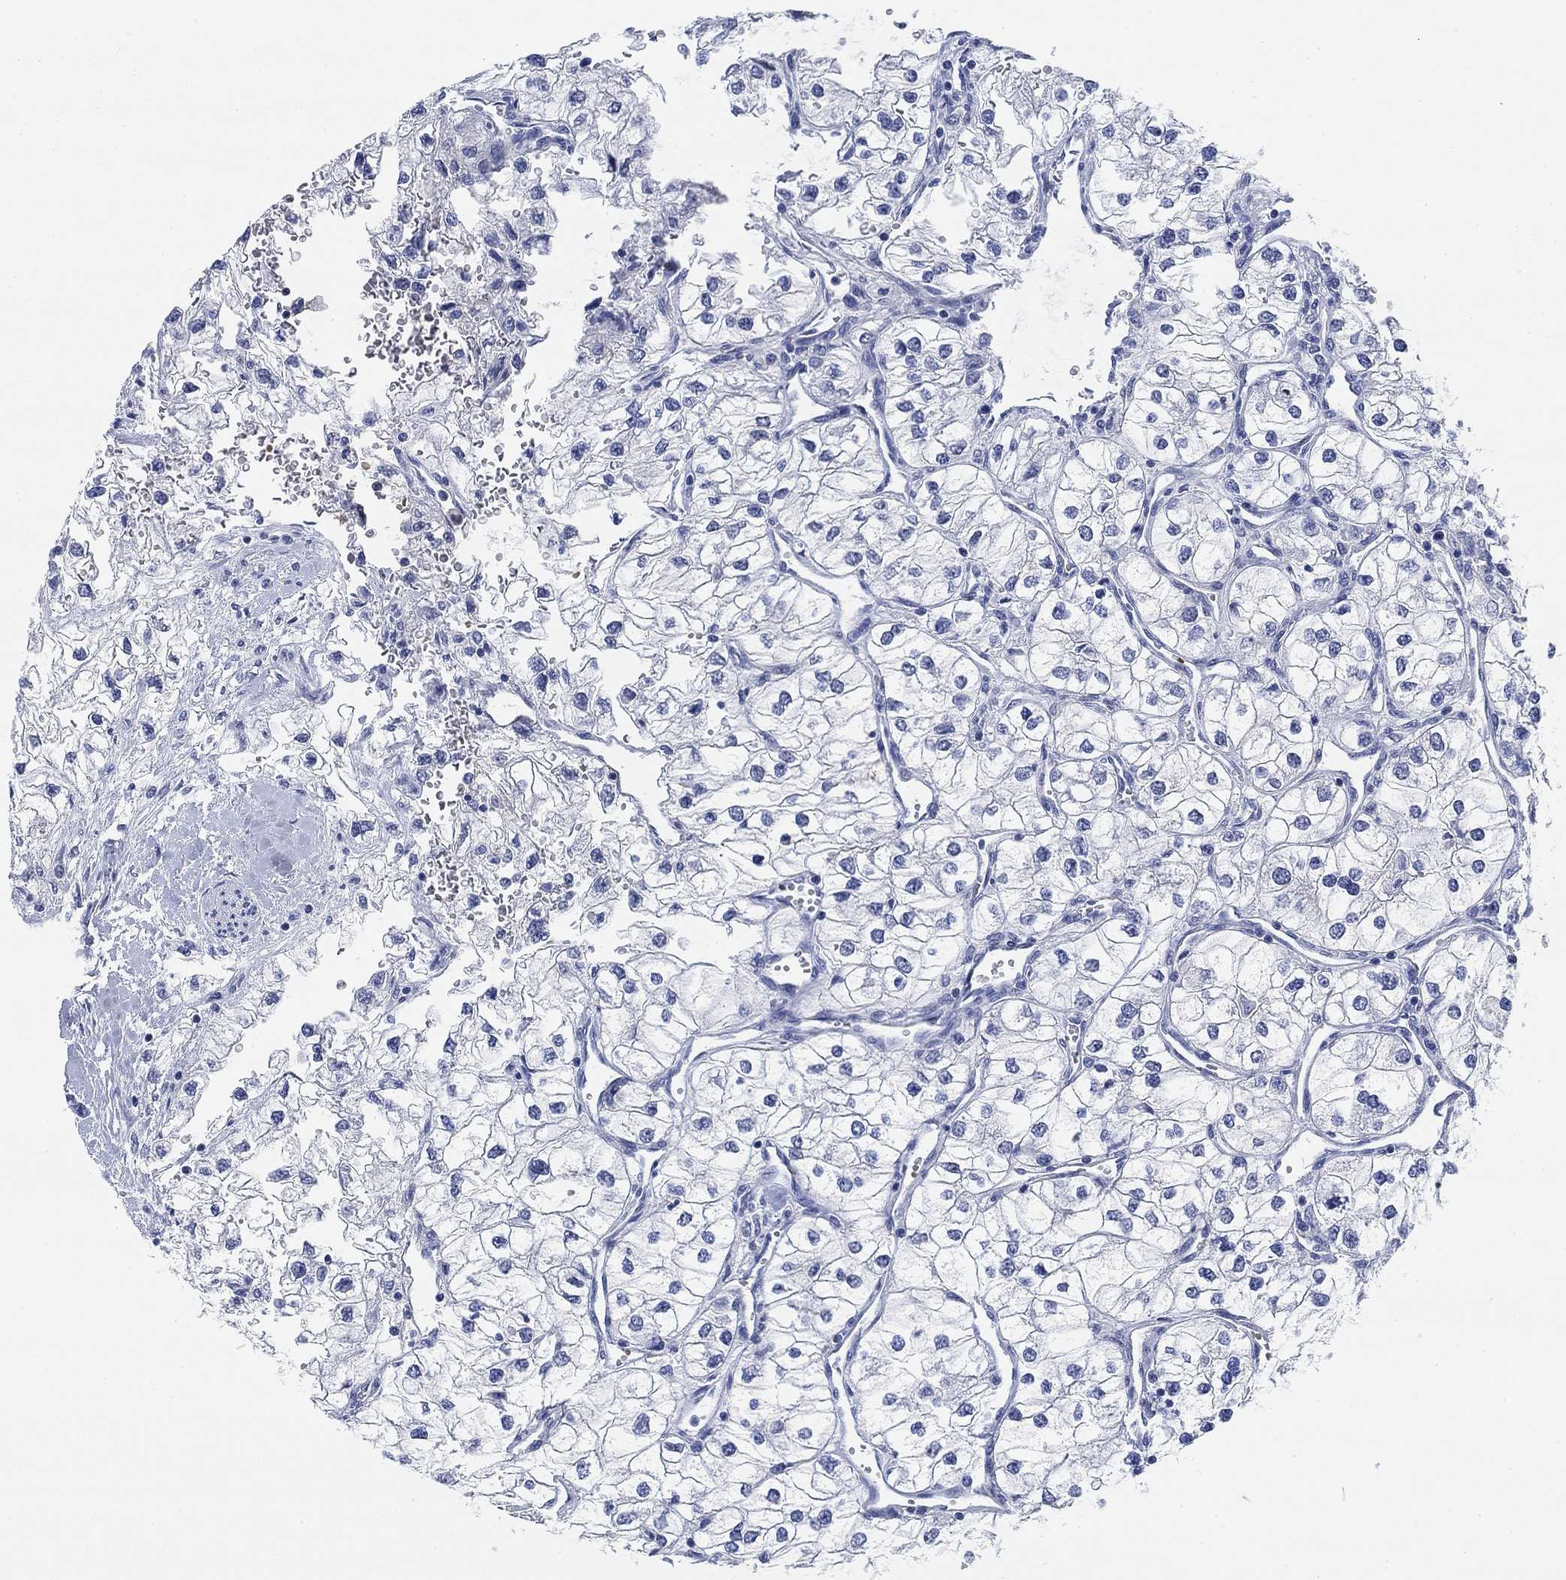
{"staining": {"intensity": "negative", "quantity": "none", "location": "none"}, "tissue": "renal cancer", "cell_type": "Tumor cells", "image_type": "cancer", "snomed": [{"axis": "morphology", "description": "Adenocarcinoma, NOS"}, {"axis": "topography", "description": "Kidney"}], "caption": "Immunohistochemistry of renal cancer (adenocarcinoma) demonstrates no positivity in tumor cells.", "gene": "PAX6", "patient": {"sex": "male", "age": 59}}